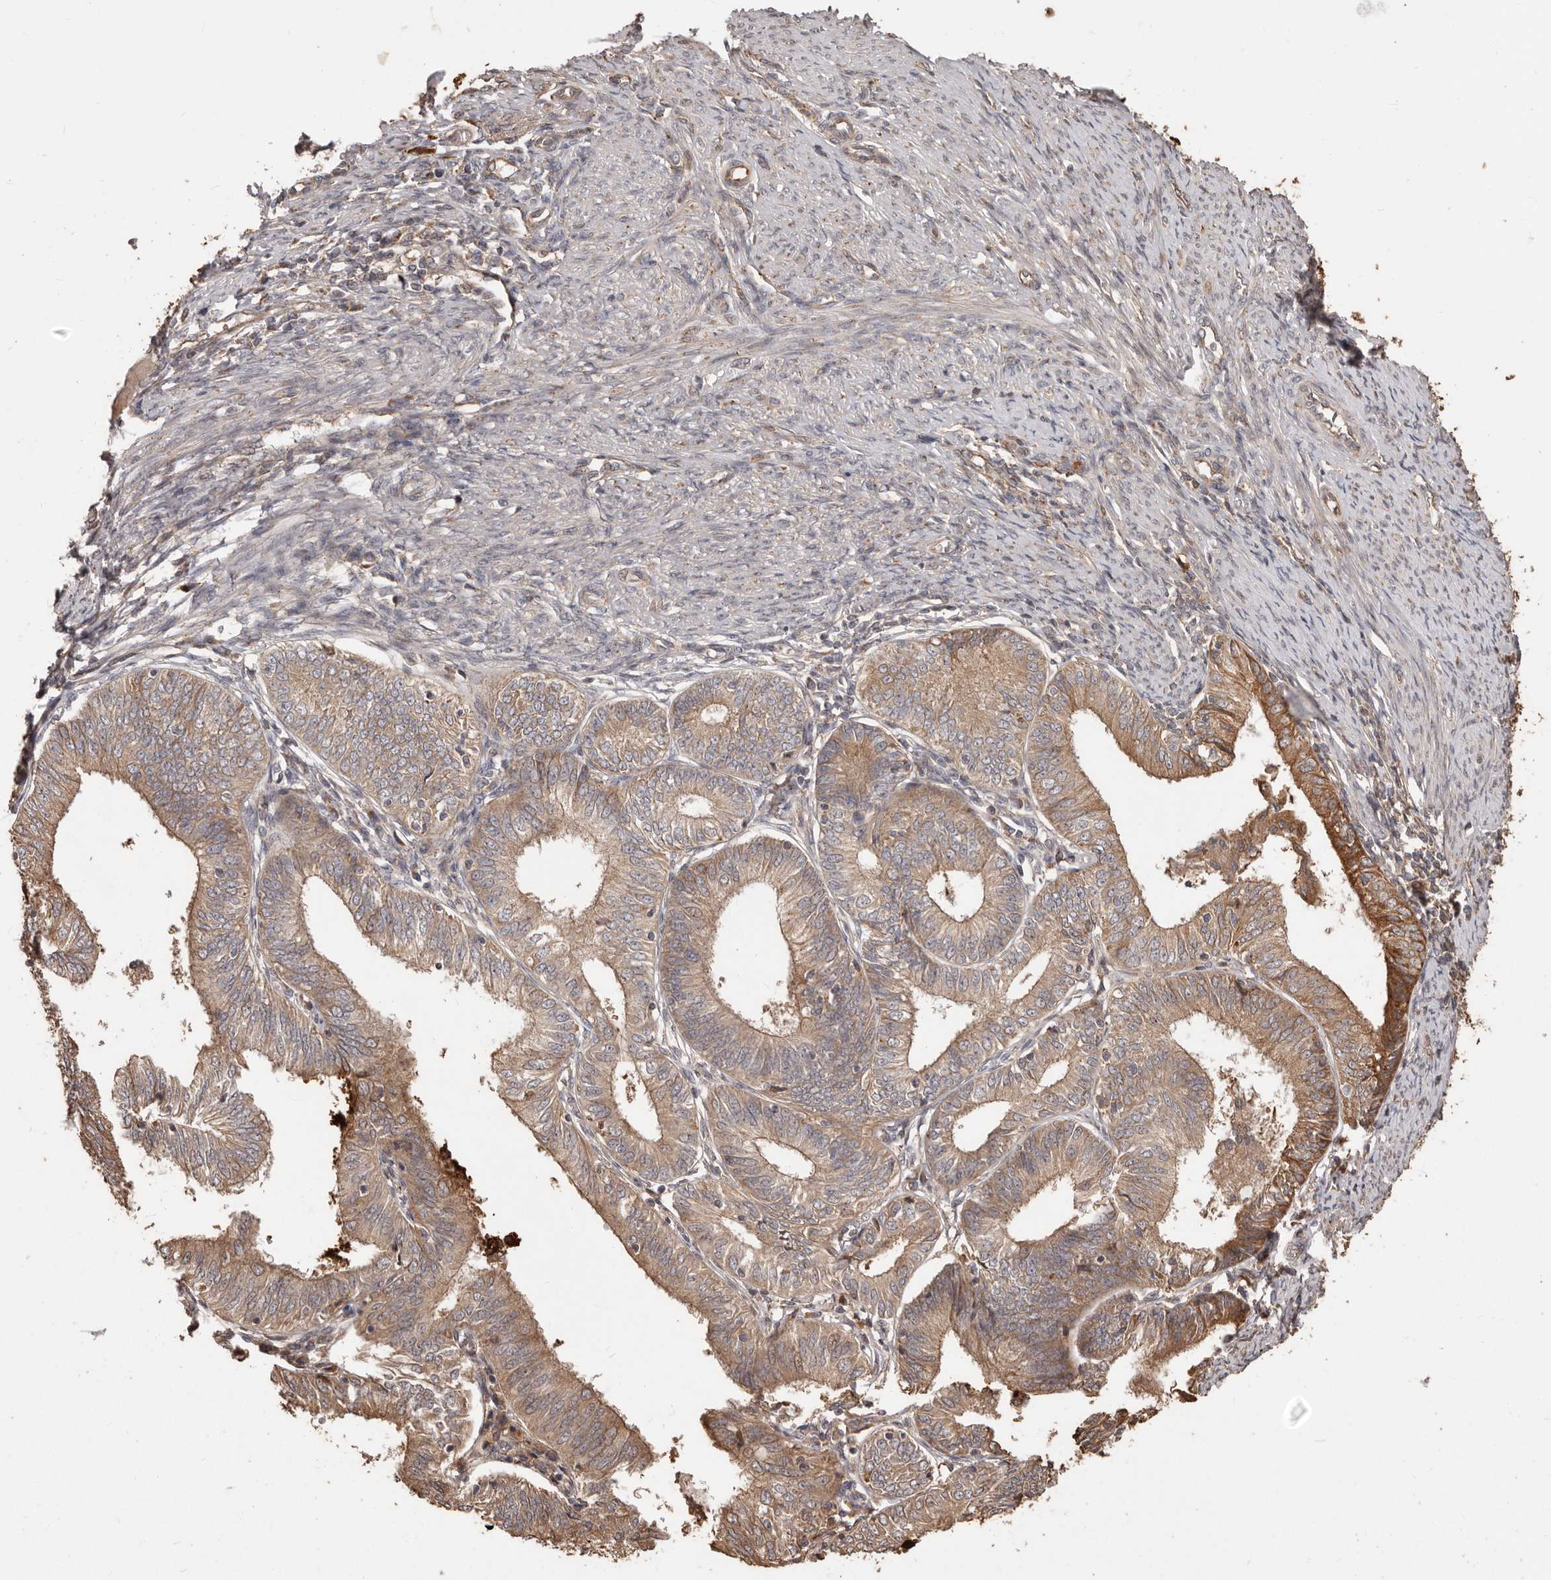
{"staining": {"intensity": "moderate", "quantity": ">75%", "location": "cytoplasmic/membranous"}, "tissue": "endometrial cancer", "cell_type": "Tumor cells", "image_type": "cancer", "snomed": [{"axis": "morphology", "description": "Adenocarcinoma, NOS"}, {"axis": "topography", "description": "Endometrium"}], "caption": "Protein analysis of adenocarcinoma (endometrial) tissue demonstrates moderate cytoplasmic/membranous positivity in approximately >75% of tumor cells. (brown staining indicates protein expression, while blue staining denotes nuclei).", "gene": "MTO1", "patient": {"sex": "female", "age": 51}}